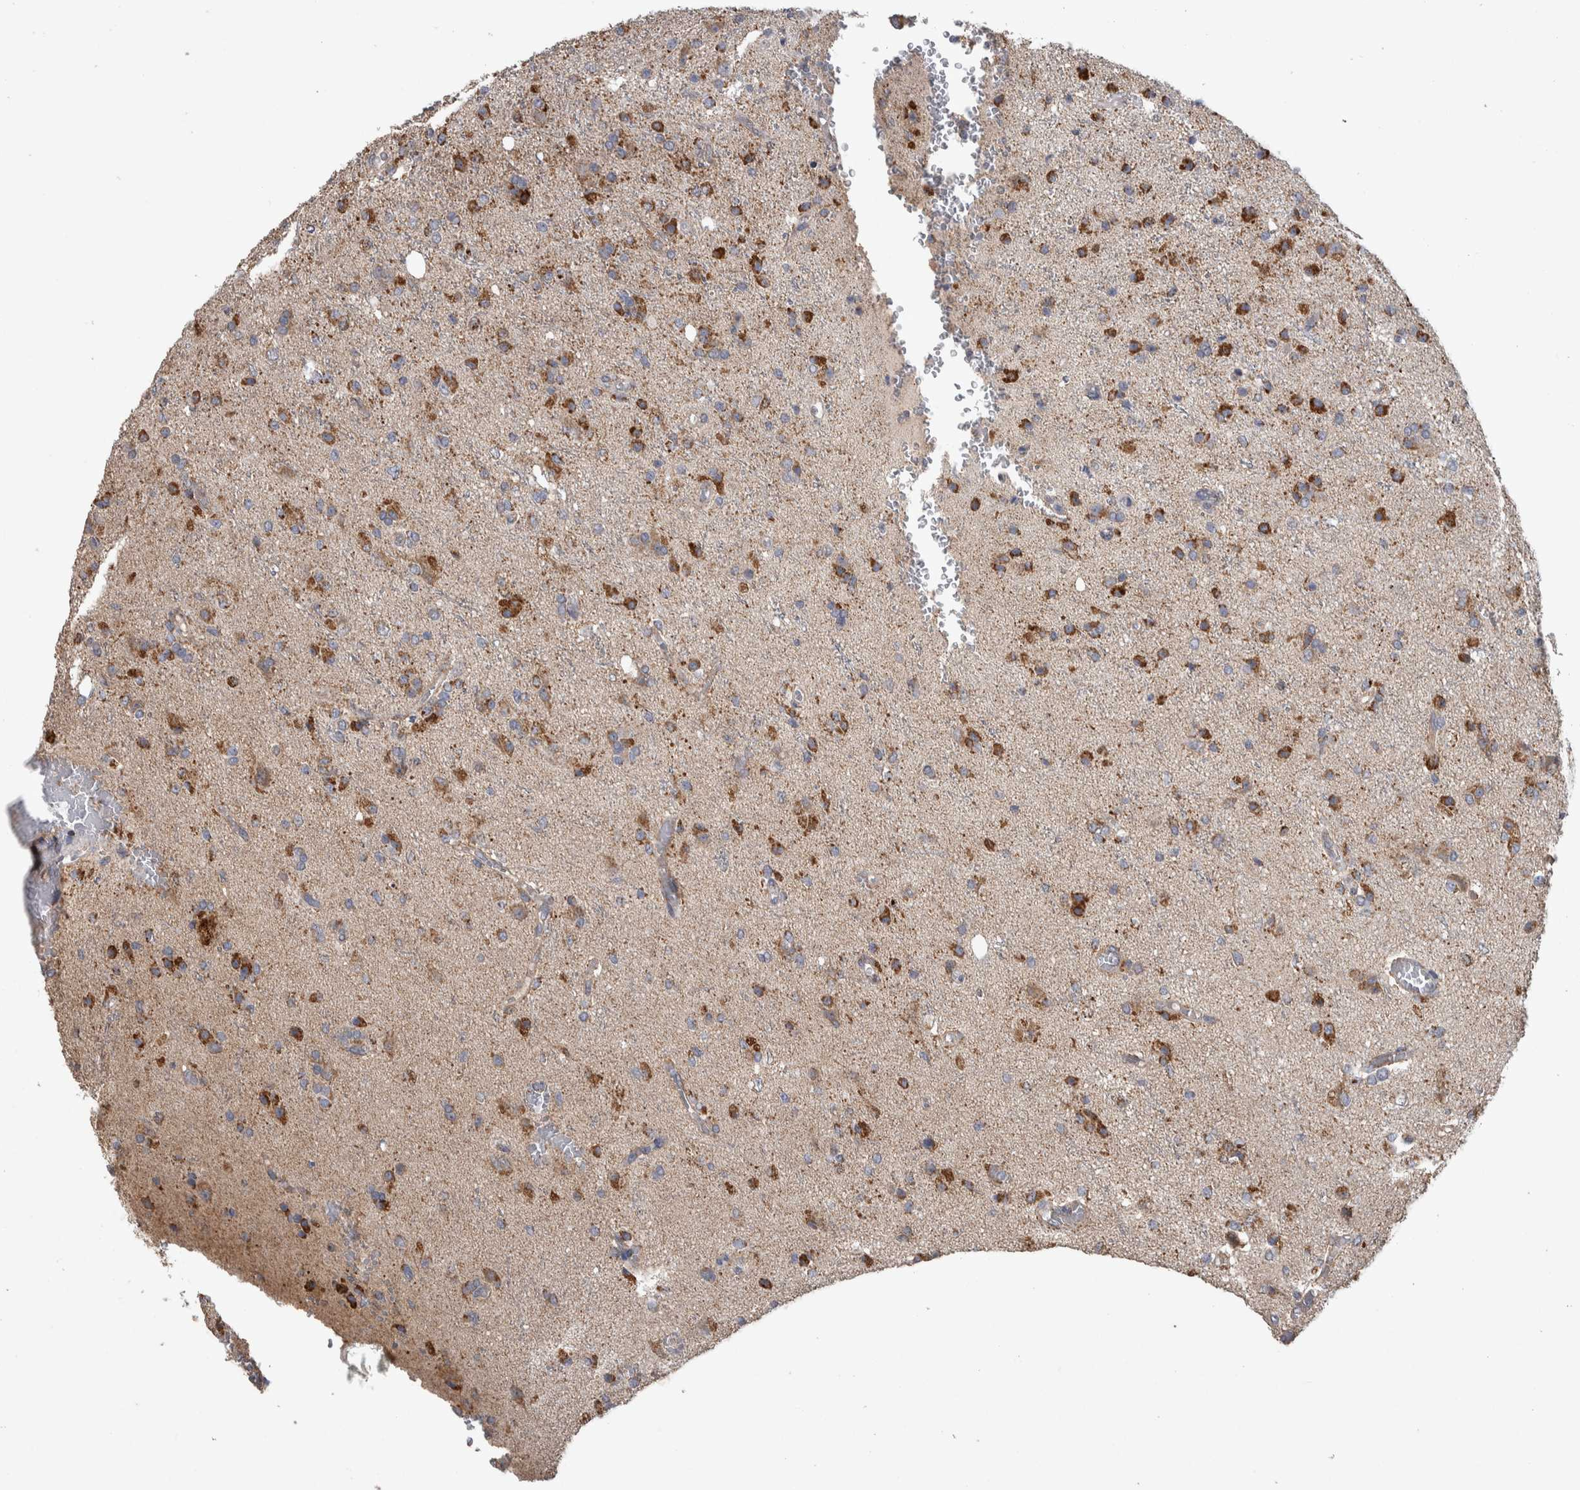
{"staining": {"intensity": "moderate", "quantity": ">75%", "location": "cytoplasmic/membranous"}, "tissue": "glioma", "cell_type": "Tumor cells", "image_type": "cancer", "snomed": [{"axis": "morphology", "description": "Glioma, malignant, High grade"}, {"axis": "topography", "description": "Brain"}], "caption": "Immunohistochemistry (IHC) of glioma shows medium levels of moderate cytoplasmic/membranous positivity in about >75% of tumor cells.", "gene": "SCO1", "patient": {"sex": "male", "age": 47}}